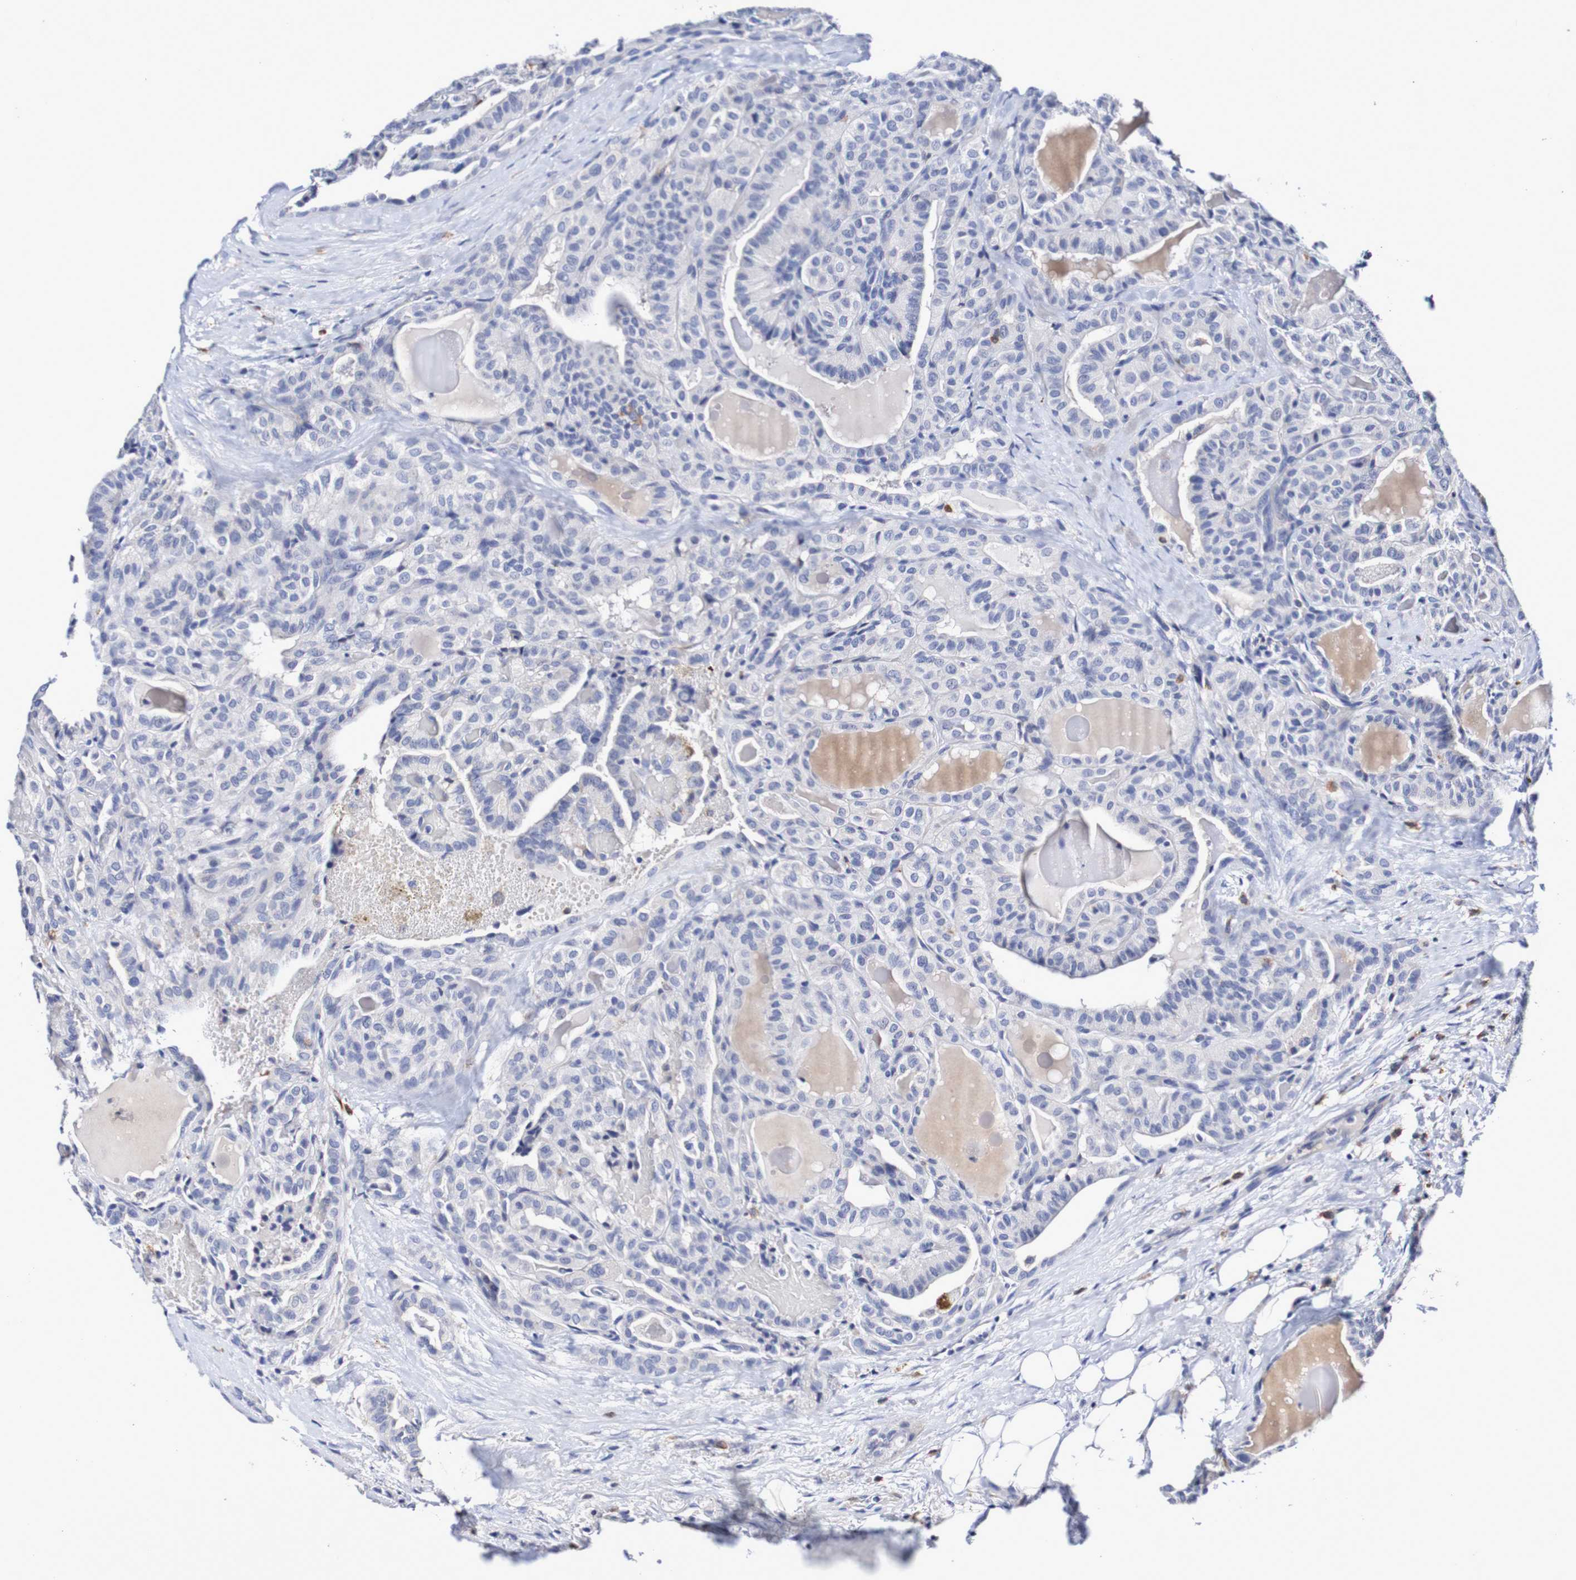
{"staining": {"intensity": "negative", "quantity": "none", "location": "none"}, "tissue": "thyroid cancer", "cell_type": "Tumor cells", "image_type": "cancer", "snomed": [{"axis": "morphology", "description": "Papillary adenocarcinoma, NOS"}, {"axis": "topography", "description": "Thyroid gland"}], "caption": "IHC histopathology image of human thyroid papillary adenocarcinoma stained for a protein (brown), which shows no expression in tumor cells.", "gene": "SEZ6", "patient": {"sex": "male", "age": 77}}